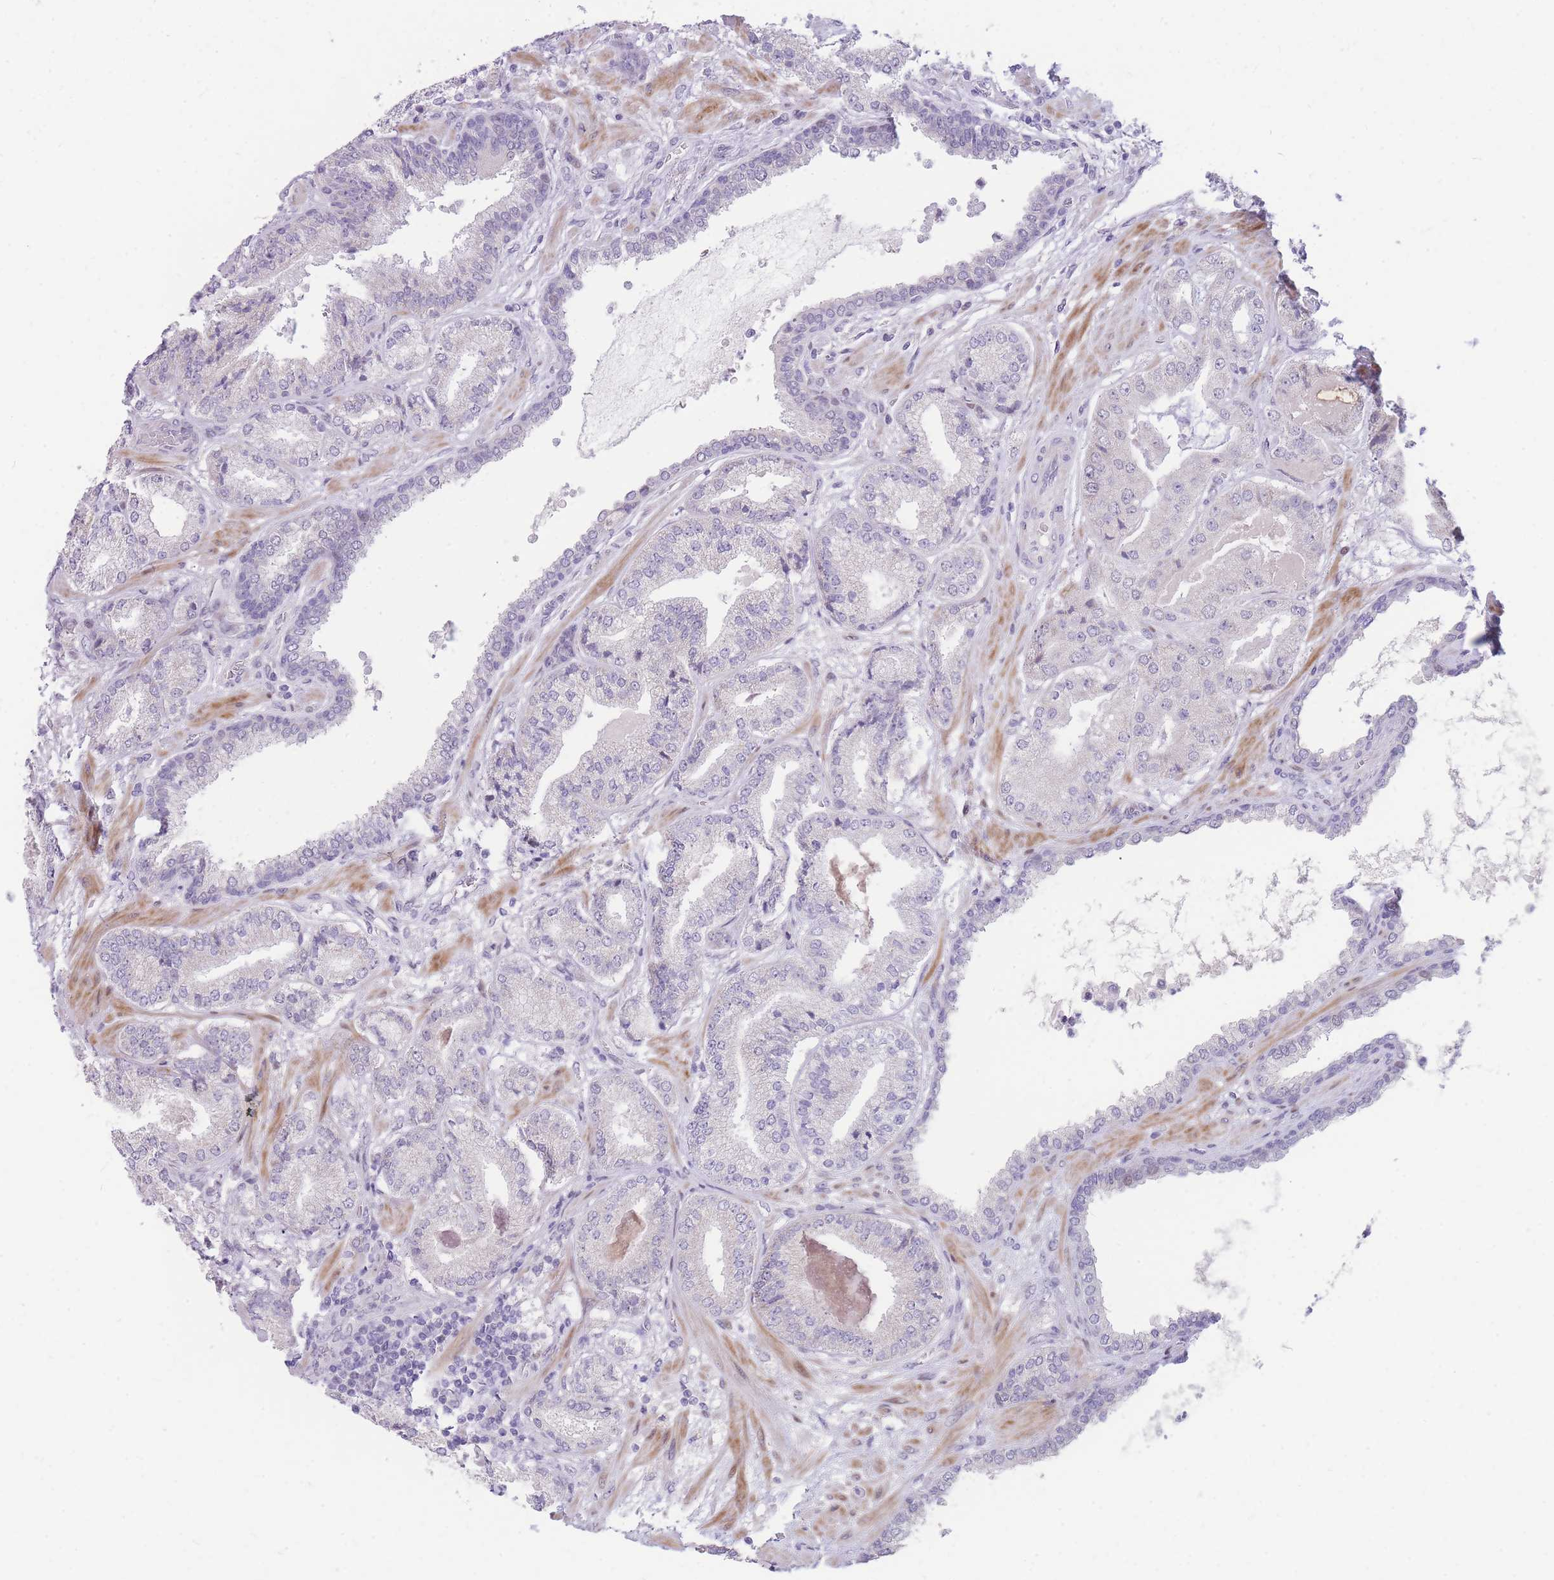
{"staining": {"intensity": "negative", "quantity": "none", "location": "none"}, "tissue": "prostate cancer", "cell_type": "Tumor cells", "image_type": "cancer", "snomed": [{"axis": "morphology", "description": "Adenocarcinoma, High grade"}, {"axis": "topography", "description": "Prostate"}], "caption": "Tumor cells show no significant protein staining in adenocarcinoma (high-grade) (prostate).", "gene": "SHCBP1", "patient": {"sex": "male", "age": 63}}